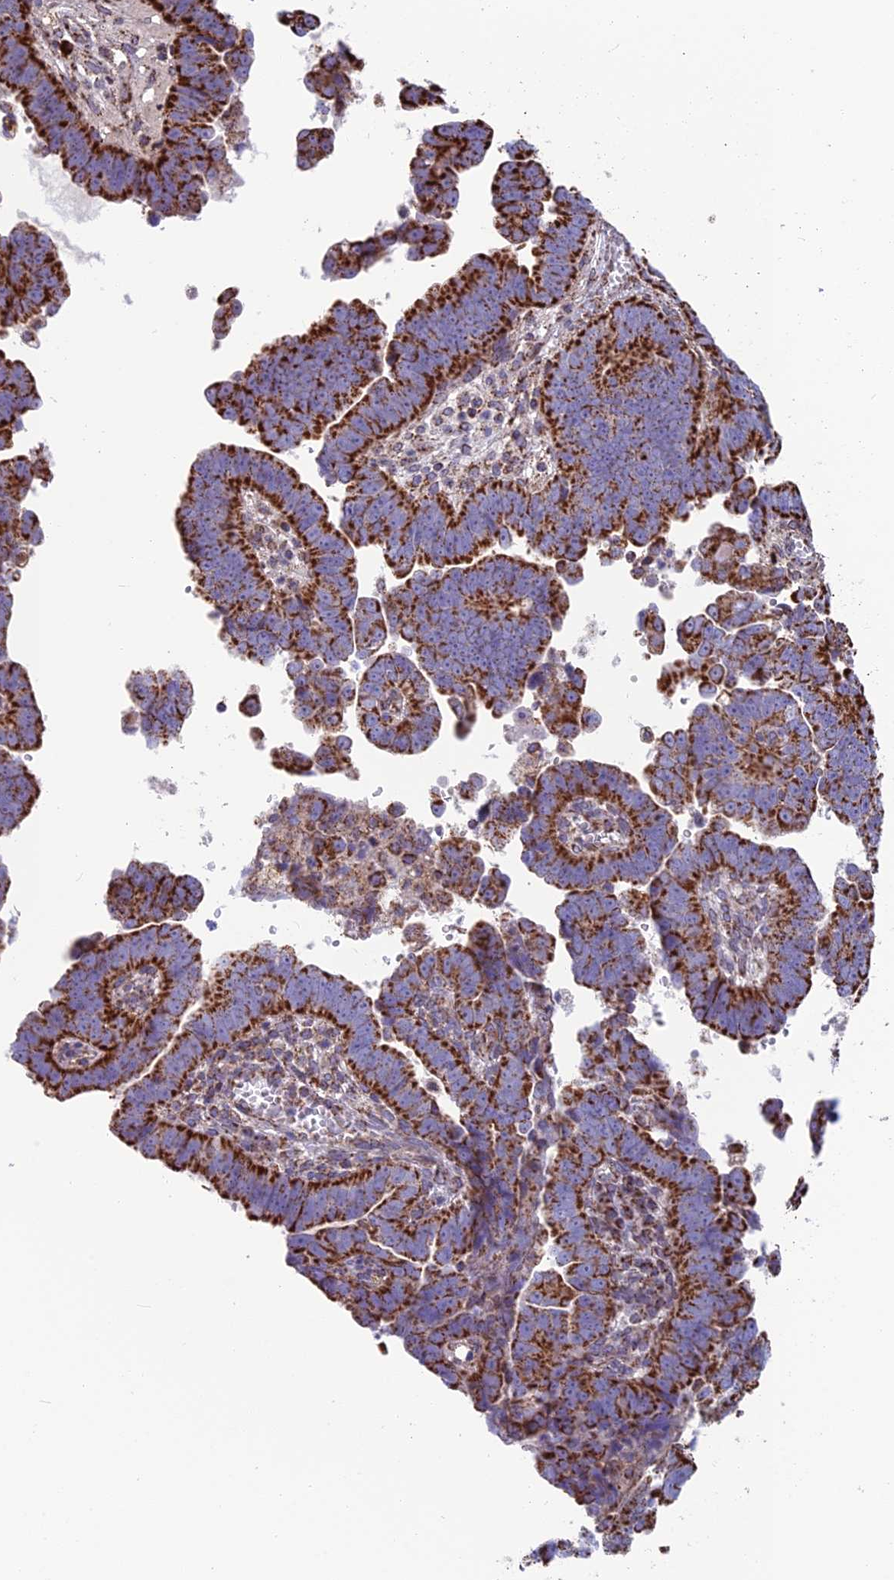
{"staining": {"intensity": "strong", "quantity": ">75%", "location": "cytoplasmic/membranous"}, "tissue": "endometrial cancer", "cell_type": "Tumor cells", "image_type": "cancer", "snomed": [{"axis": "morphology", "description": "Adenocarcinoma, NOS"}, {"axis": "topography", "description": "Endometrium"}], "caption": "Strong cytoplasmic/membranous expression for a protein is seen in about >75% of tumor cells of endometrial cancer (adenocarcinoma) using immunohistochemistry.", "gene": "CS", "patient": {"sex": "female", "age": 75}}